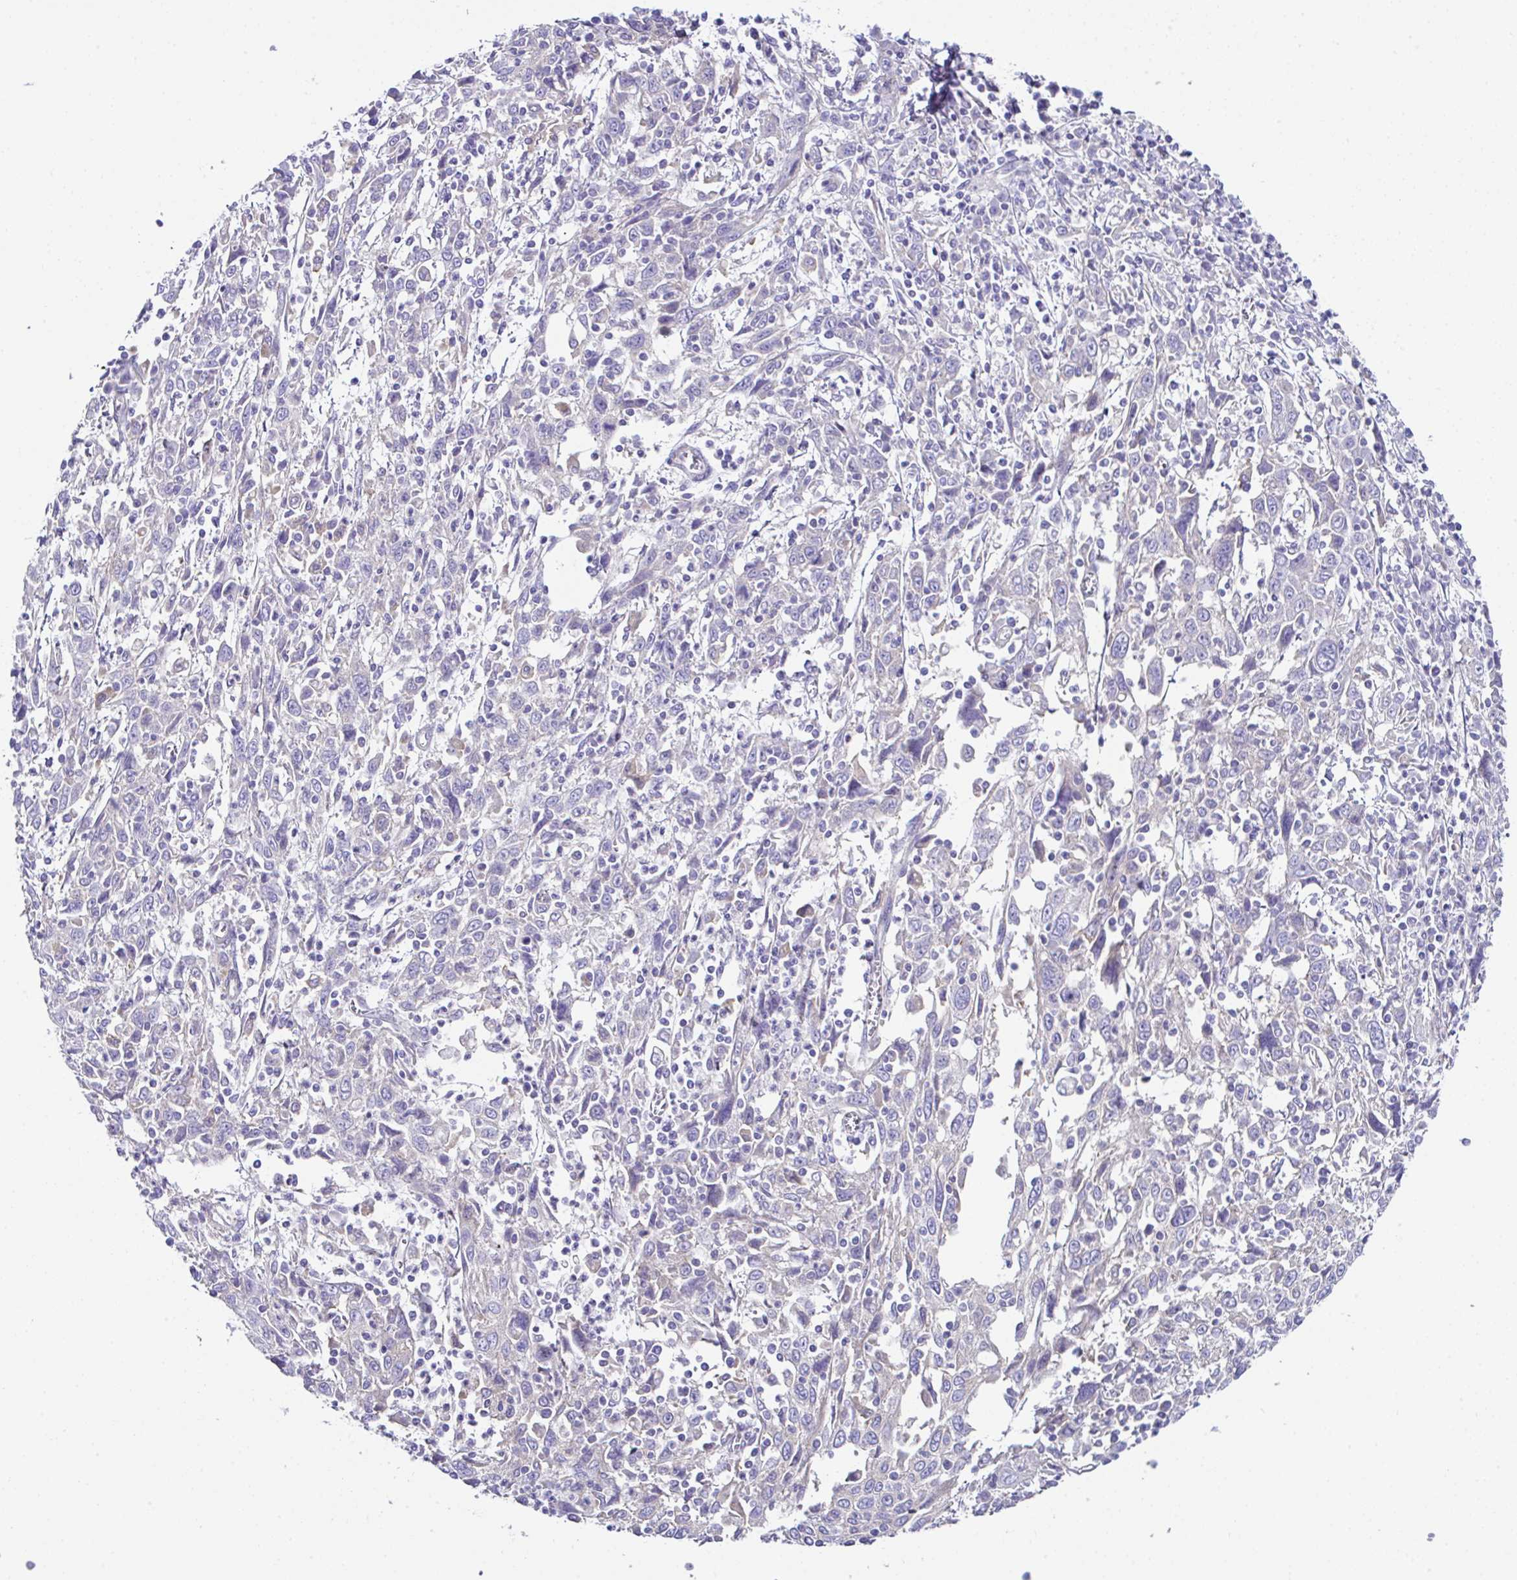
{"staining": {"intensity": "negative", "quantity": "none", "location": "none"}, "tissue": "cervical cancer", "cell_type": "Tumor cells", "image_type": "cancer", "snomed": [{"axis": "morphology", "description": "Squamous cell carcinoma, NOS"}, {"axis": "topography", "description": "Cervix"}], "caption": "Tumor cells are negative for protein expression in human cervical cancer (squamous cell carcinoma). (DAB (3,3'-diaminobenzidine) immunohistochemistry (IHC), high magnification).", "gene": "OR4P4", "patient": {"sex": "female", "age": 46}}